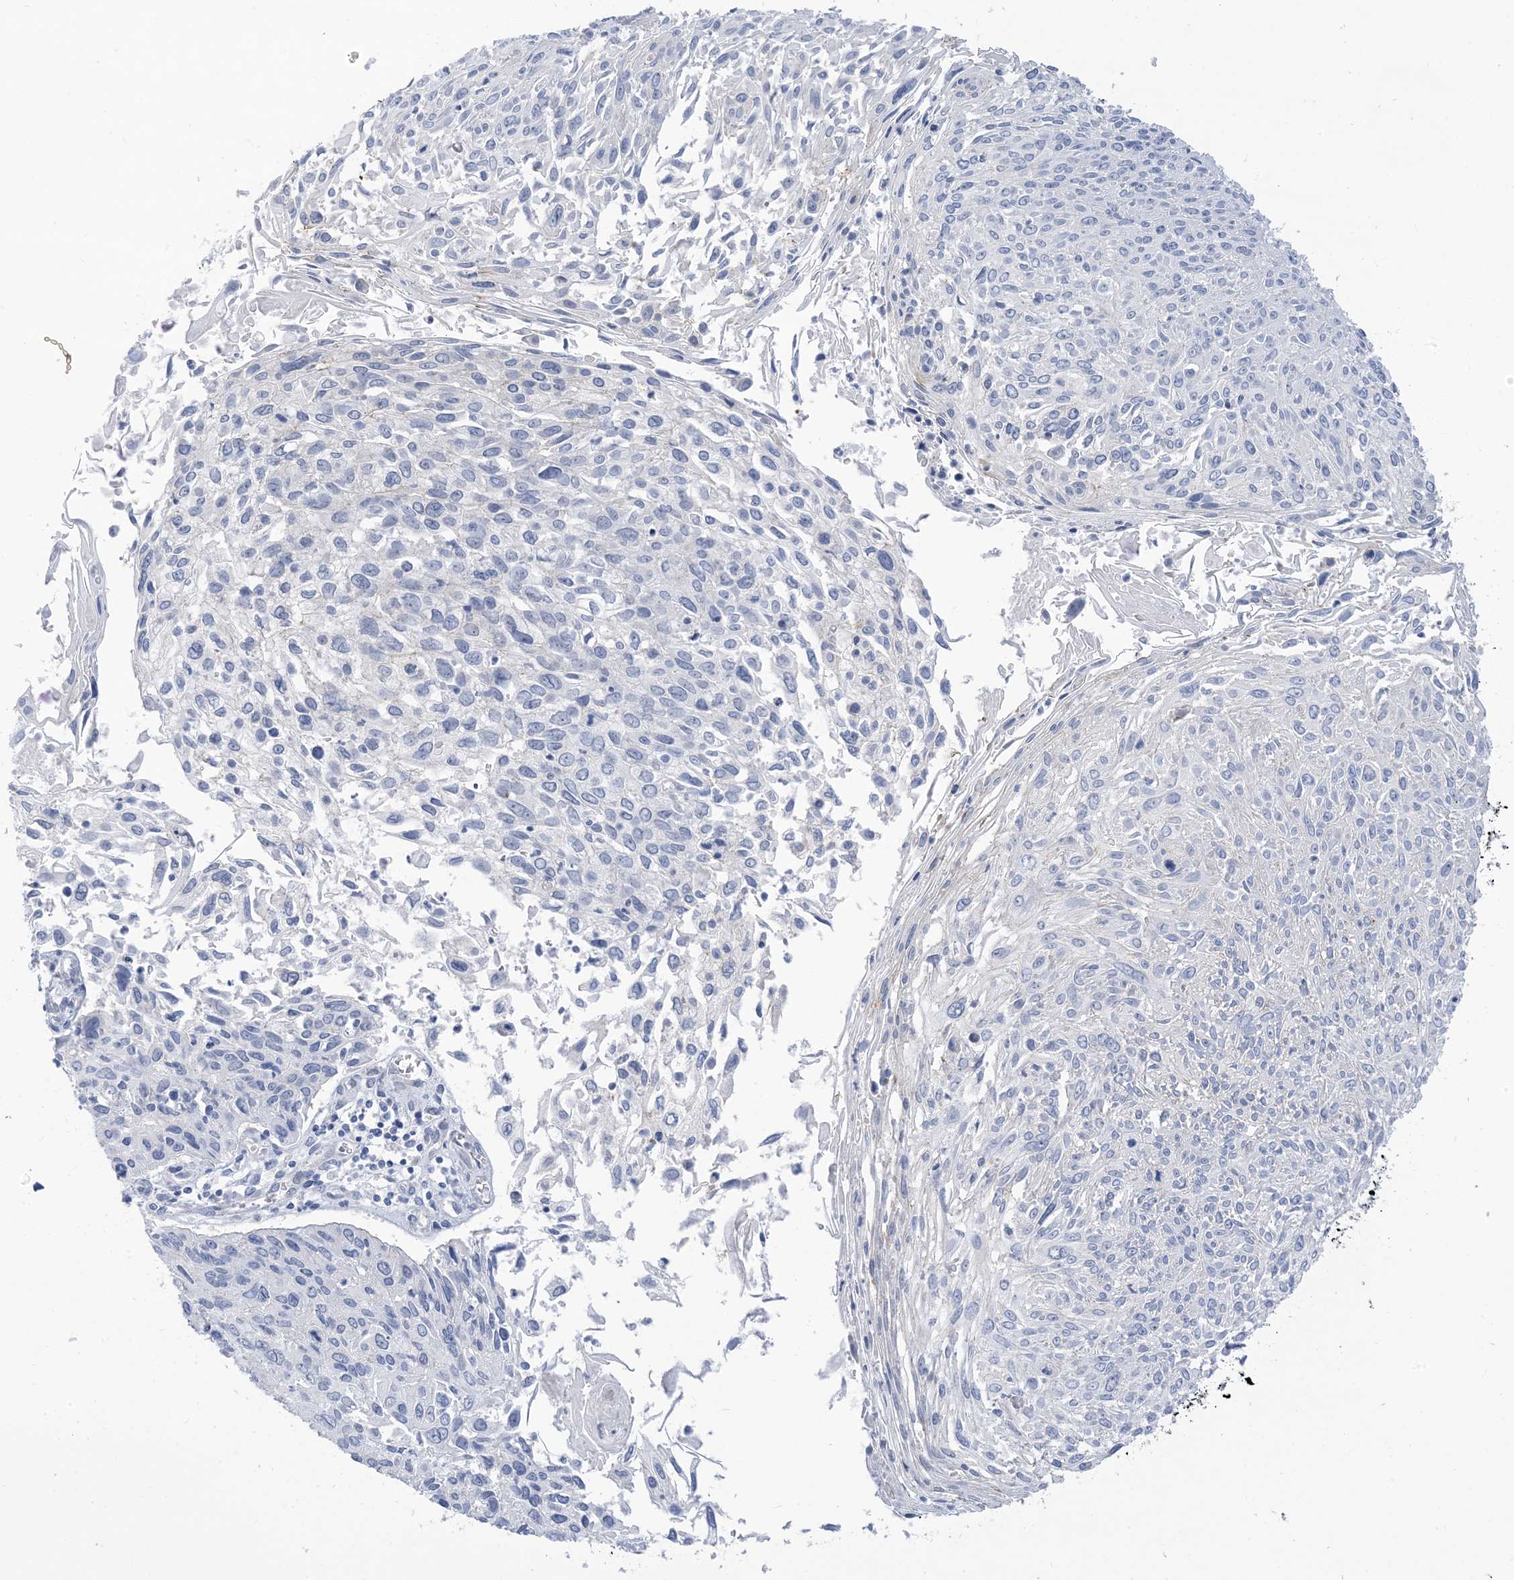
{"staining": {"intensity": "negative", "quantity": "none", "location": "none"}, "tissue": "cervical cancer", "cell_type": "Tumor cells", "image_type": "cancer", "snomed": [{"axis": "morphology", "description": "Squamous cell carcinoma, NOS"}, {"axis": "topography", "description": "Cervix"}], "caption": "DAB immunohistochemical staining of human squamous cell carcinoma (cervical) exhibits no significant staining in tumor cells.", "gene": "IL36B", "patient": {"sex": "female", "age": 51}}